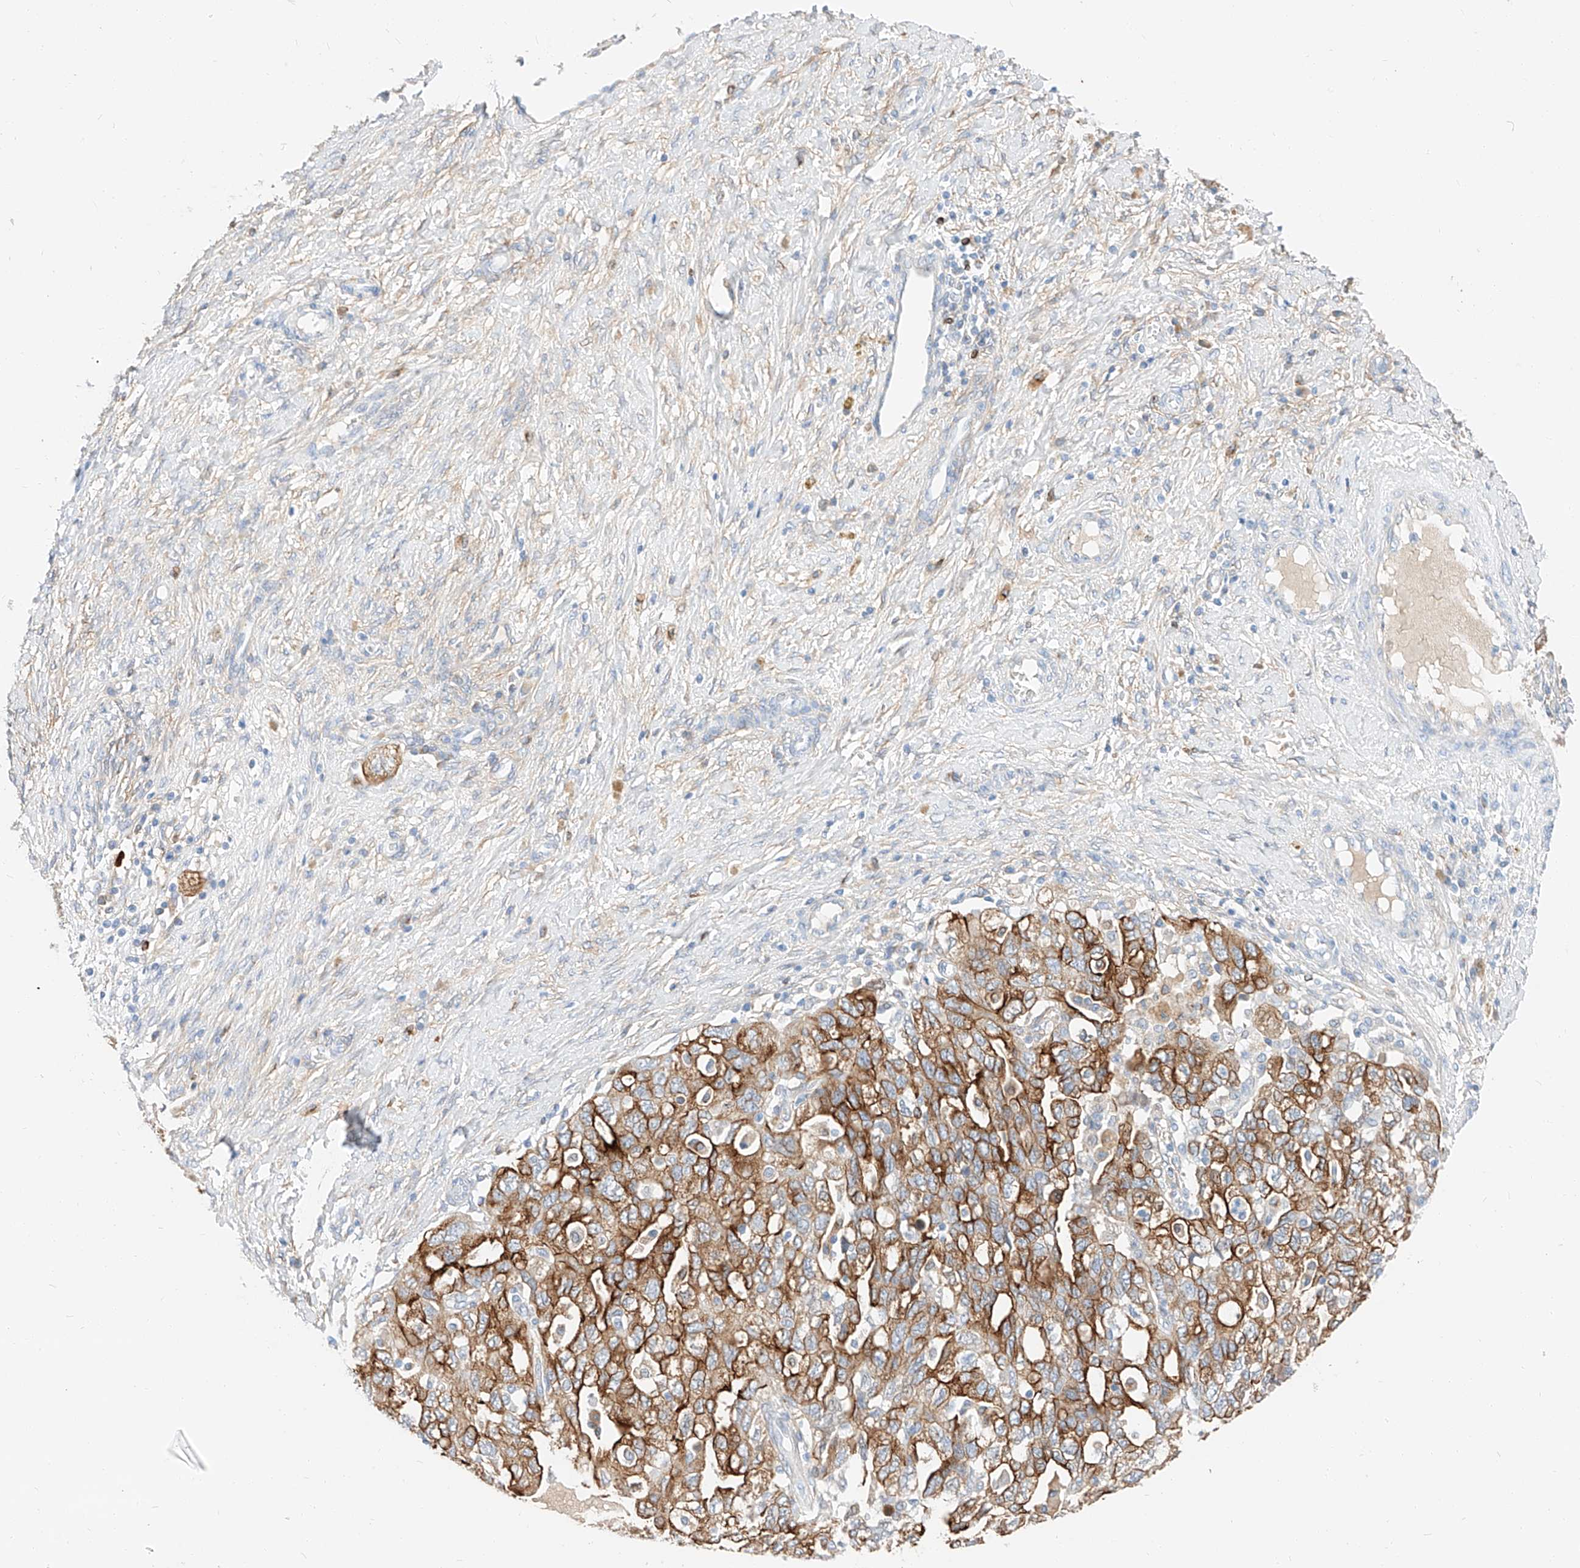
{"staining": {"intensity": "moderate", "quantity": ">75%", "location": "cytoplasmic/membranous"}, "tissue": "ovarian cancer", "cell_type": "Tumor cells", "image_type": "cancer", "snomed": [{"axis": "morphology", "description": "Carcinoma, NOS"}, {"axis": "morphology", "description": "Cystadenocarcinoma, serous, NOS"}, {"axis": "topography", "description": "Ovary"}], "caption": "Tumor cells display medium levels of moderate cytoplasmic/membranous positivity in about >75% of cells in human ovarian cancer.", "gene": "MAP7", "patient": {"sex": "female", "age": 69}}